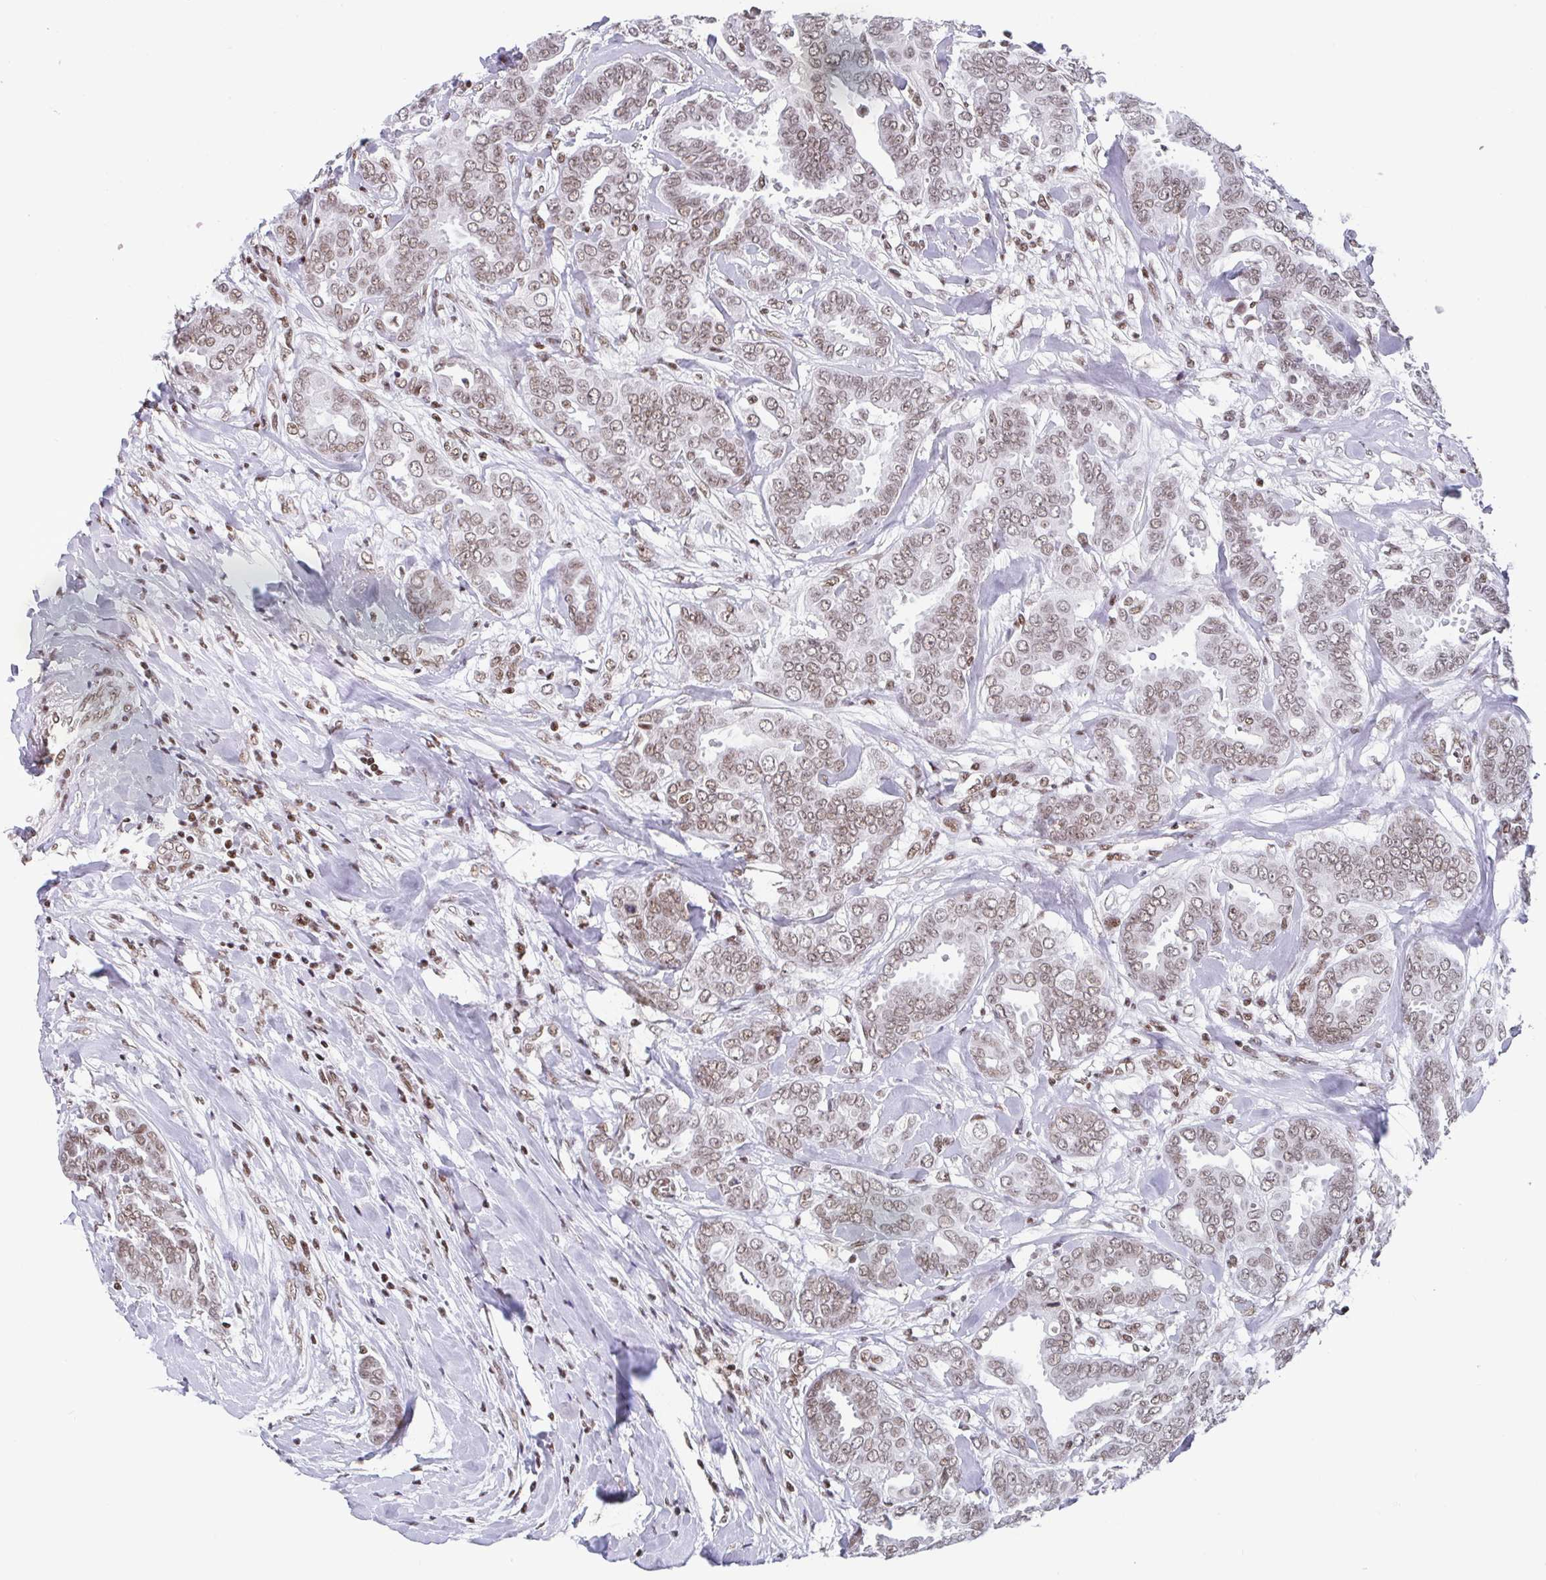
{"staining": {"intensity": "weak", "quantity": ">75%", "location": "nuclear"}, "tissue": "breast cancer", "cell_type": "Tumor cells", "image_type": "cancer", "snomed": [{"axis": "morphology", "description": "Duct carcinoma"}, {"axis": "topography", "description": "Breast"}], "caption": "Weak nuclear protein staining is identified in about >75% of tumor cells in breast cancer (invasive ductal carcinoma).", "gene": "CTCF", "patient": {"sex": "female", "age": 45}}